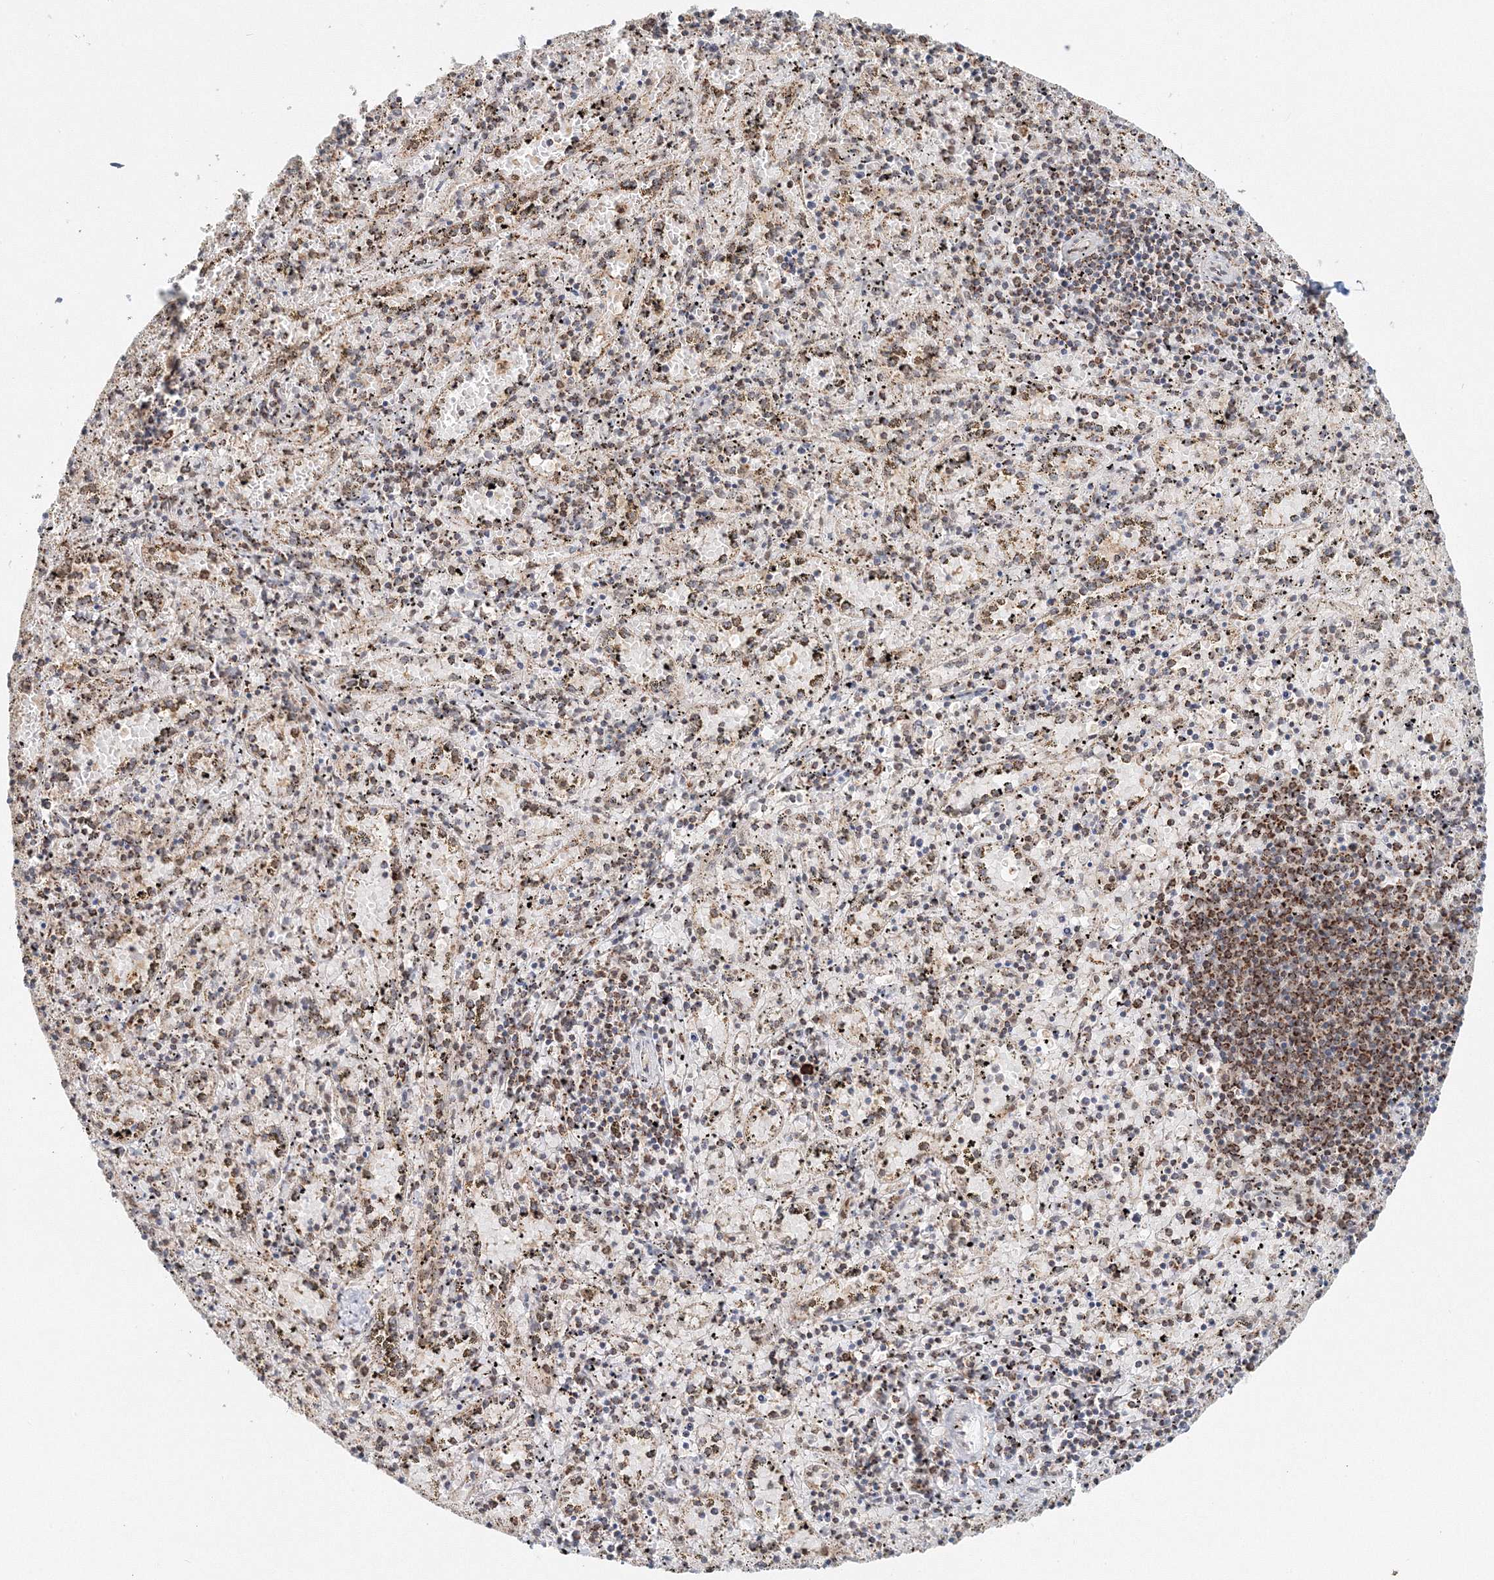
{"staining": {"intensity": "weak", "quantity": "<25%", "location": "cytoplasmic/membranous"}, "tissue": "spleen", "cell_type": "Cells in red pulp", "image_type": "normal", "snomed": [{"axis": "morphology", "description": "Normal tissue, NOS"}, {"axis": "topography", "description": "Spleen"}], "caption": "High power microscopy image of an IHC image of normal spleen, revealing no significant expression in cells in red pulp.", "gene": "PSMD6", "patient": {"sex": "male", "age": 11}}